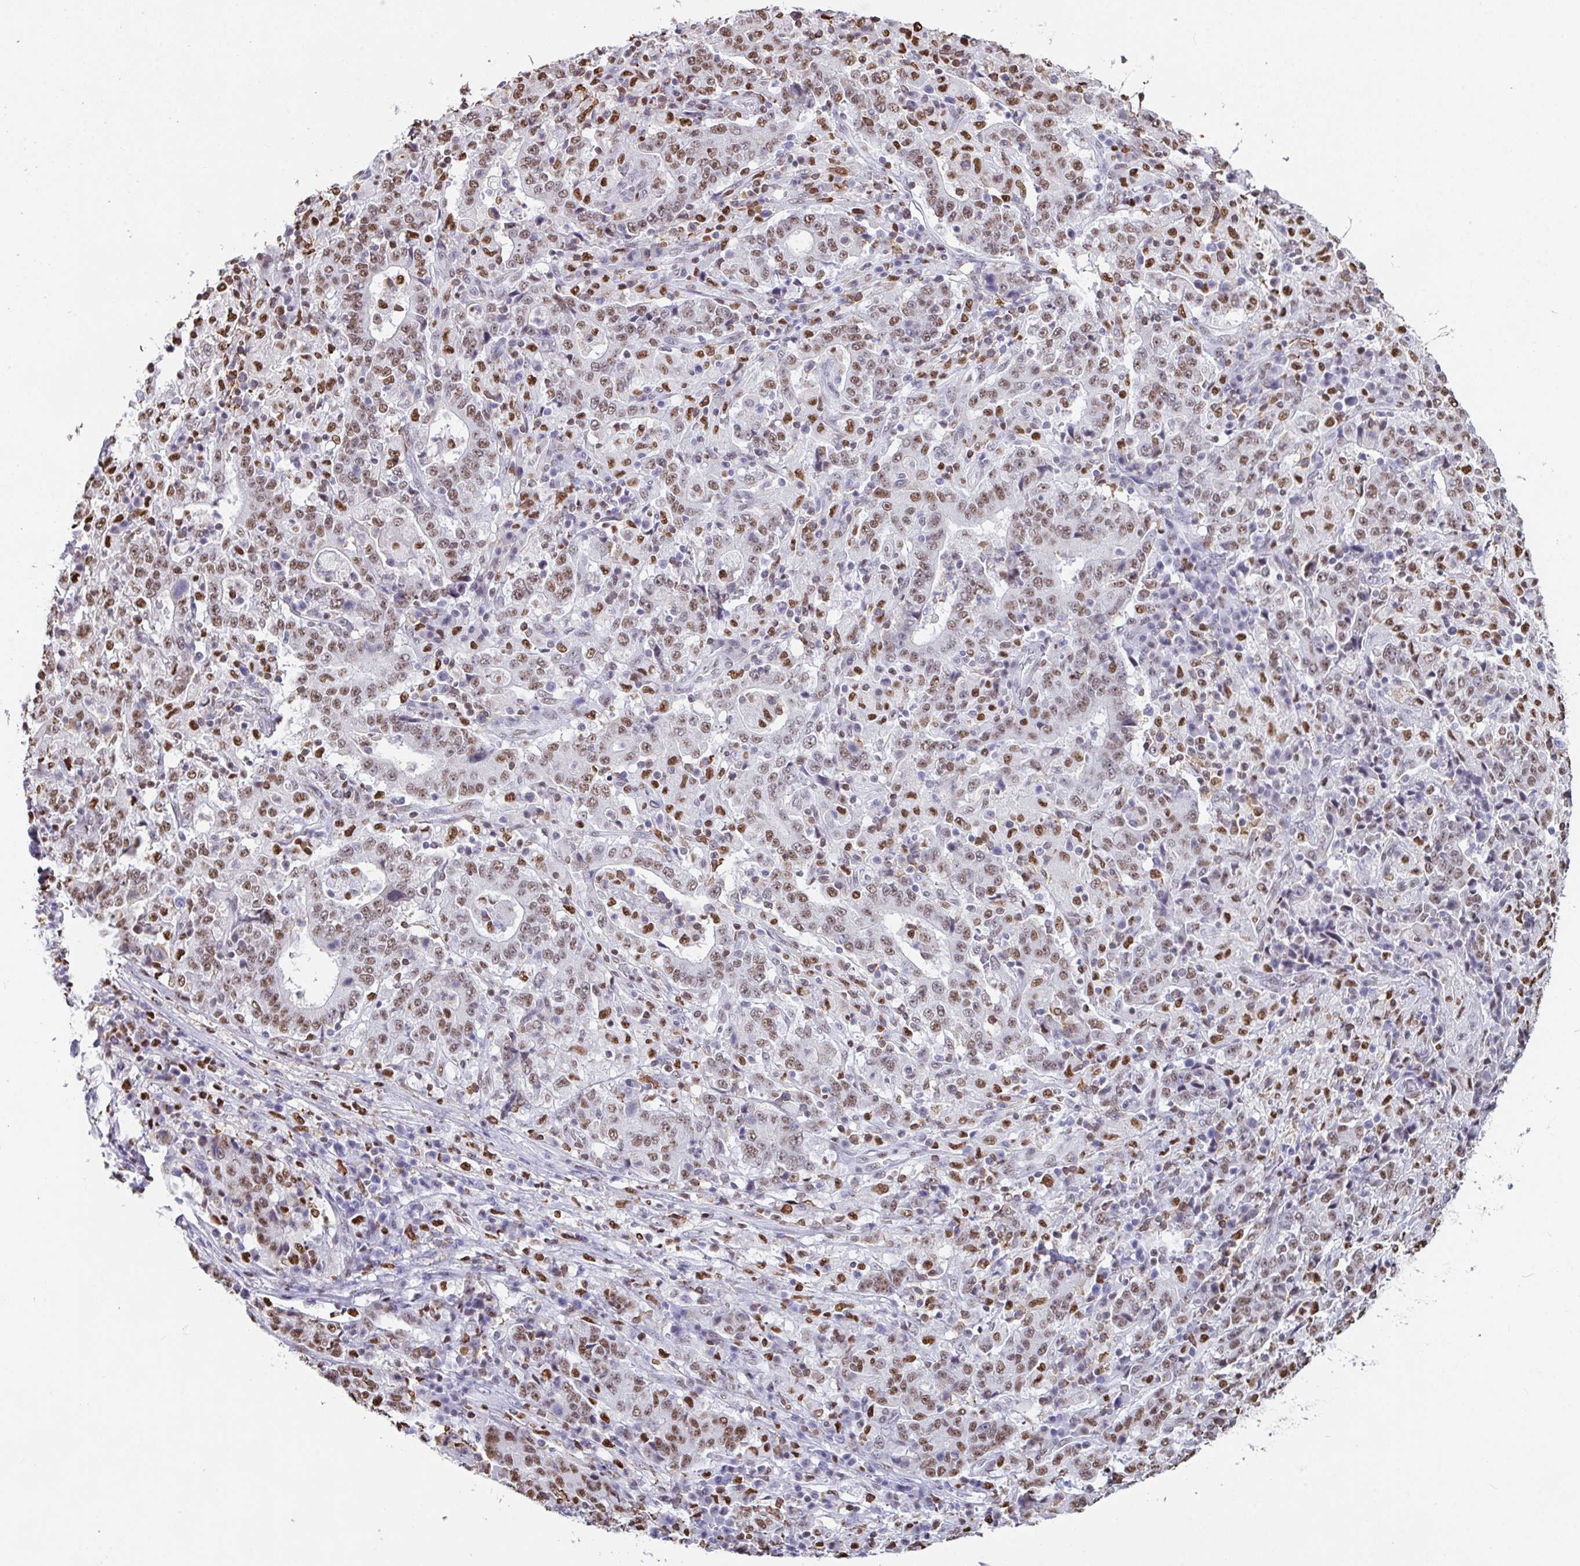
{"staining": {"intensity": "moderate", "quantity": ">75%", "location": "nuclear"}, "tissue": "stomach cancer", "cell_type": "Tumor cells", "image_type": "cancer", "snomed": [{"axis": "morphology", "description": "Normal tissue, NOS"}, {"axis": "morphology", "description": "Adenocarcinoma, NOS"}, {"axis": "topography", "description": "Stomach, upper"}, {"axis": "topography", "description": "Stomach"}], "caption": "Immunohistochemistry of human stomach cancer (adenocarcinoma) shows medium levels of moderate nuclear positivity in about >75% of tumor cells.", "gene": "BTBD10", "patient": {"sex": "male", "age": 59}}